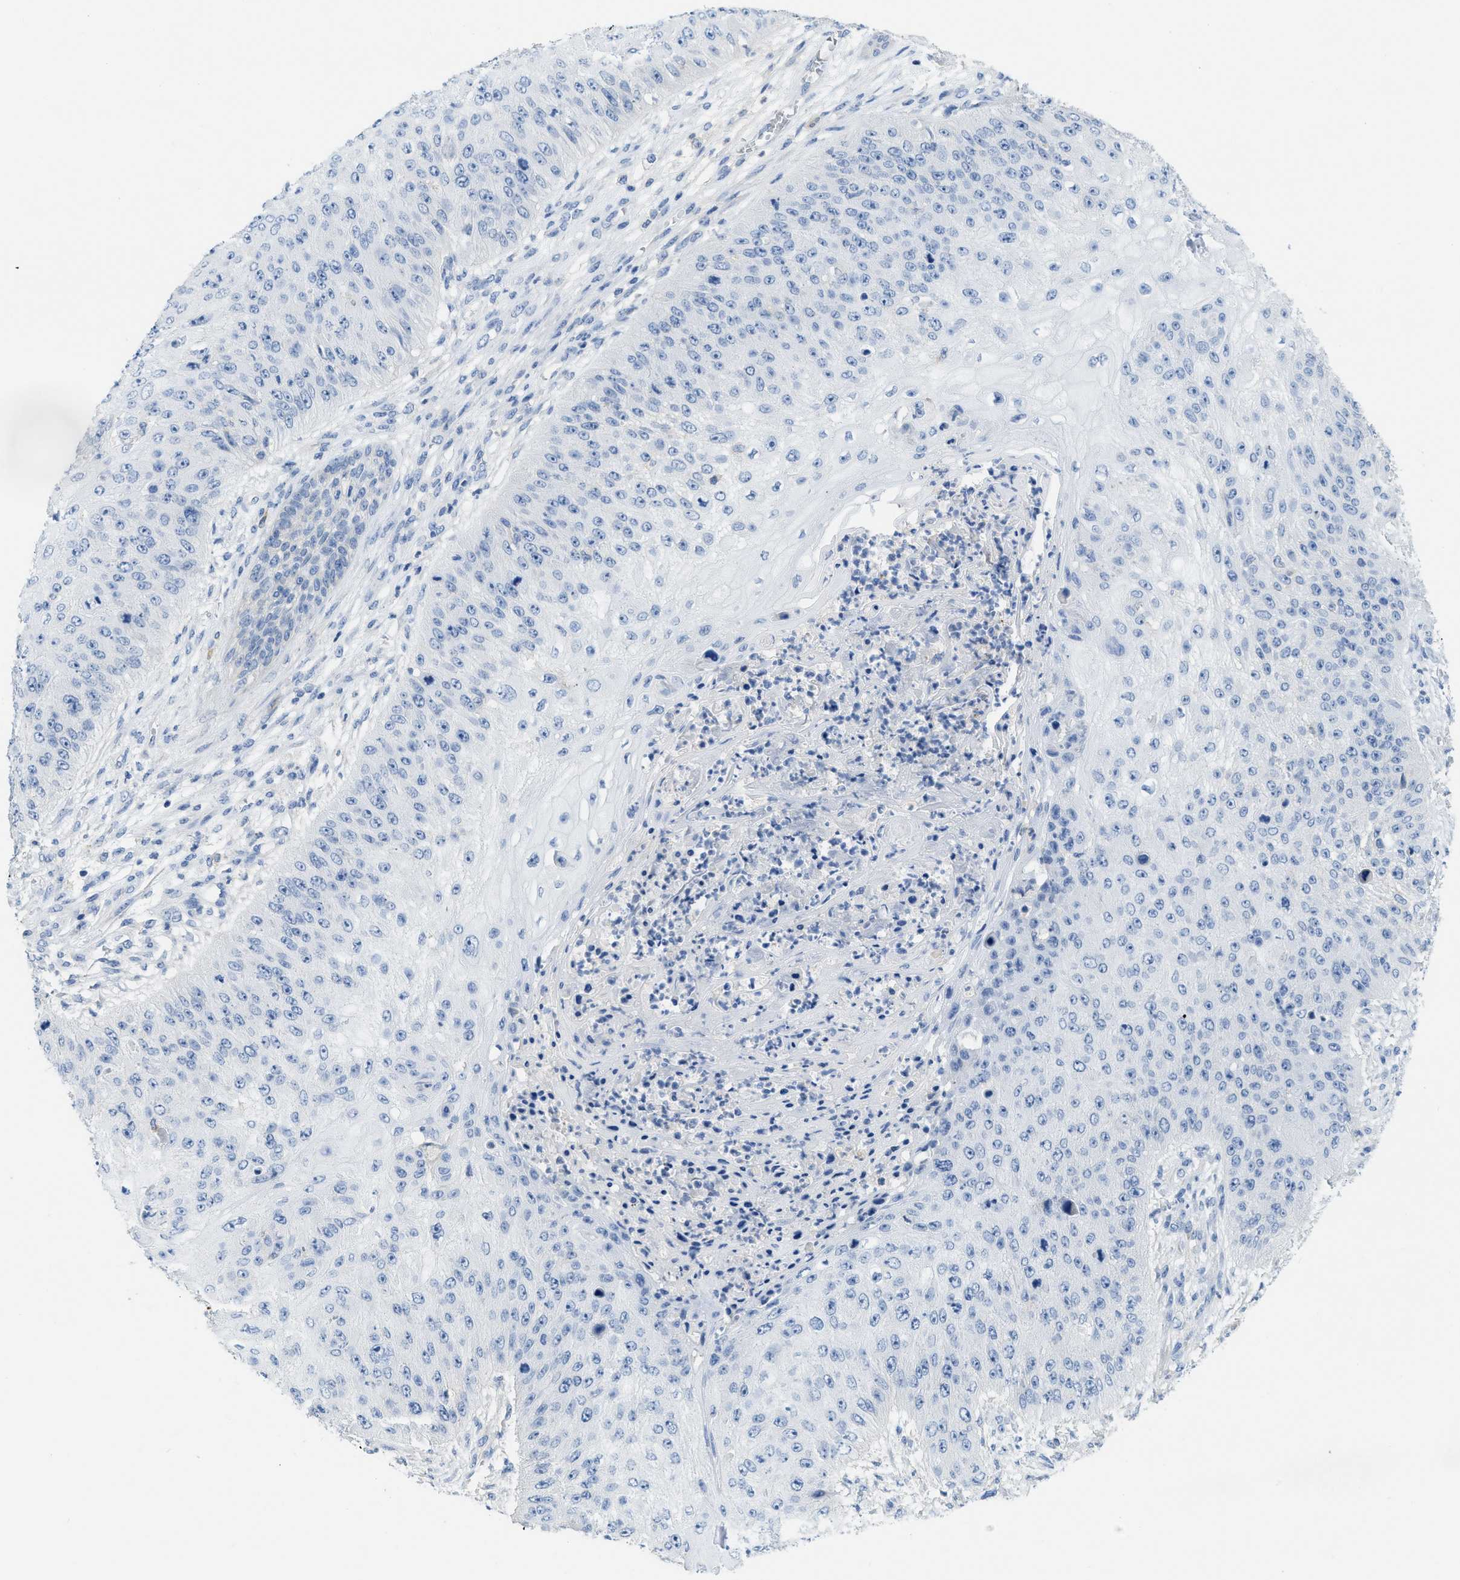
{"staining": {"intensity": "negative", "quantity": "none", "location": "none"}, "tissue": "skin cancer", "cell_type": "Tumor cells", "image_type": "cancer", "snomed": [{"axis": "morphology", "description": "Squamous cell carcinoma, NOS"}, {"axis": "topography", "description": "Skin"}], "caption": "An immunohistochemistry micrograph of squamous cell carcinoma (skin) is shown. There is no staining in tumor cells of squamous cell carcinoma (skin). (Stains: DAB (3,3'-diaminobenzidine) immunohistochemistry with hematoxylin counter stain, Microscopy: brightfield microscopy at high magnification).", "gene": "CNNM4", "patient": {"sex": "female", "age": 80}}